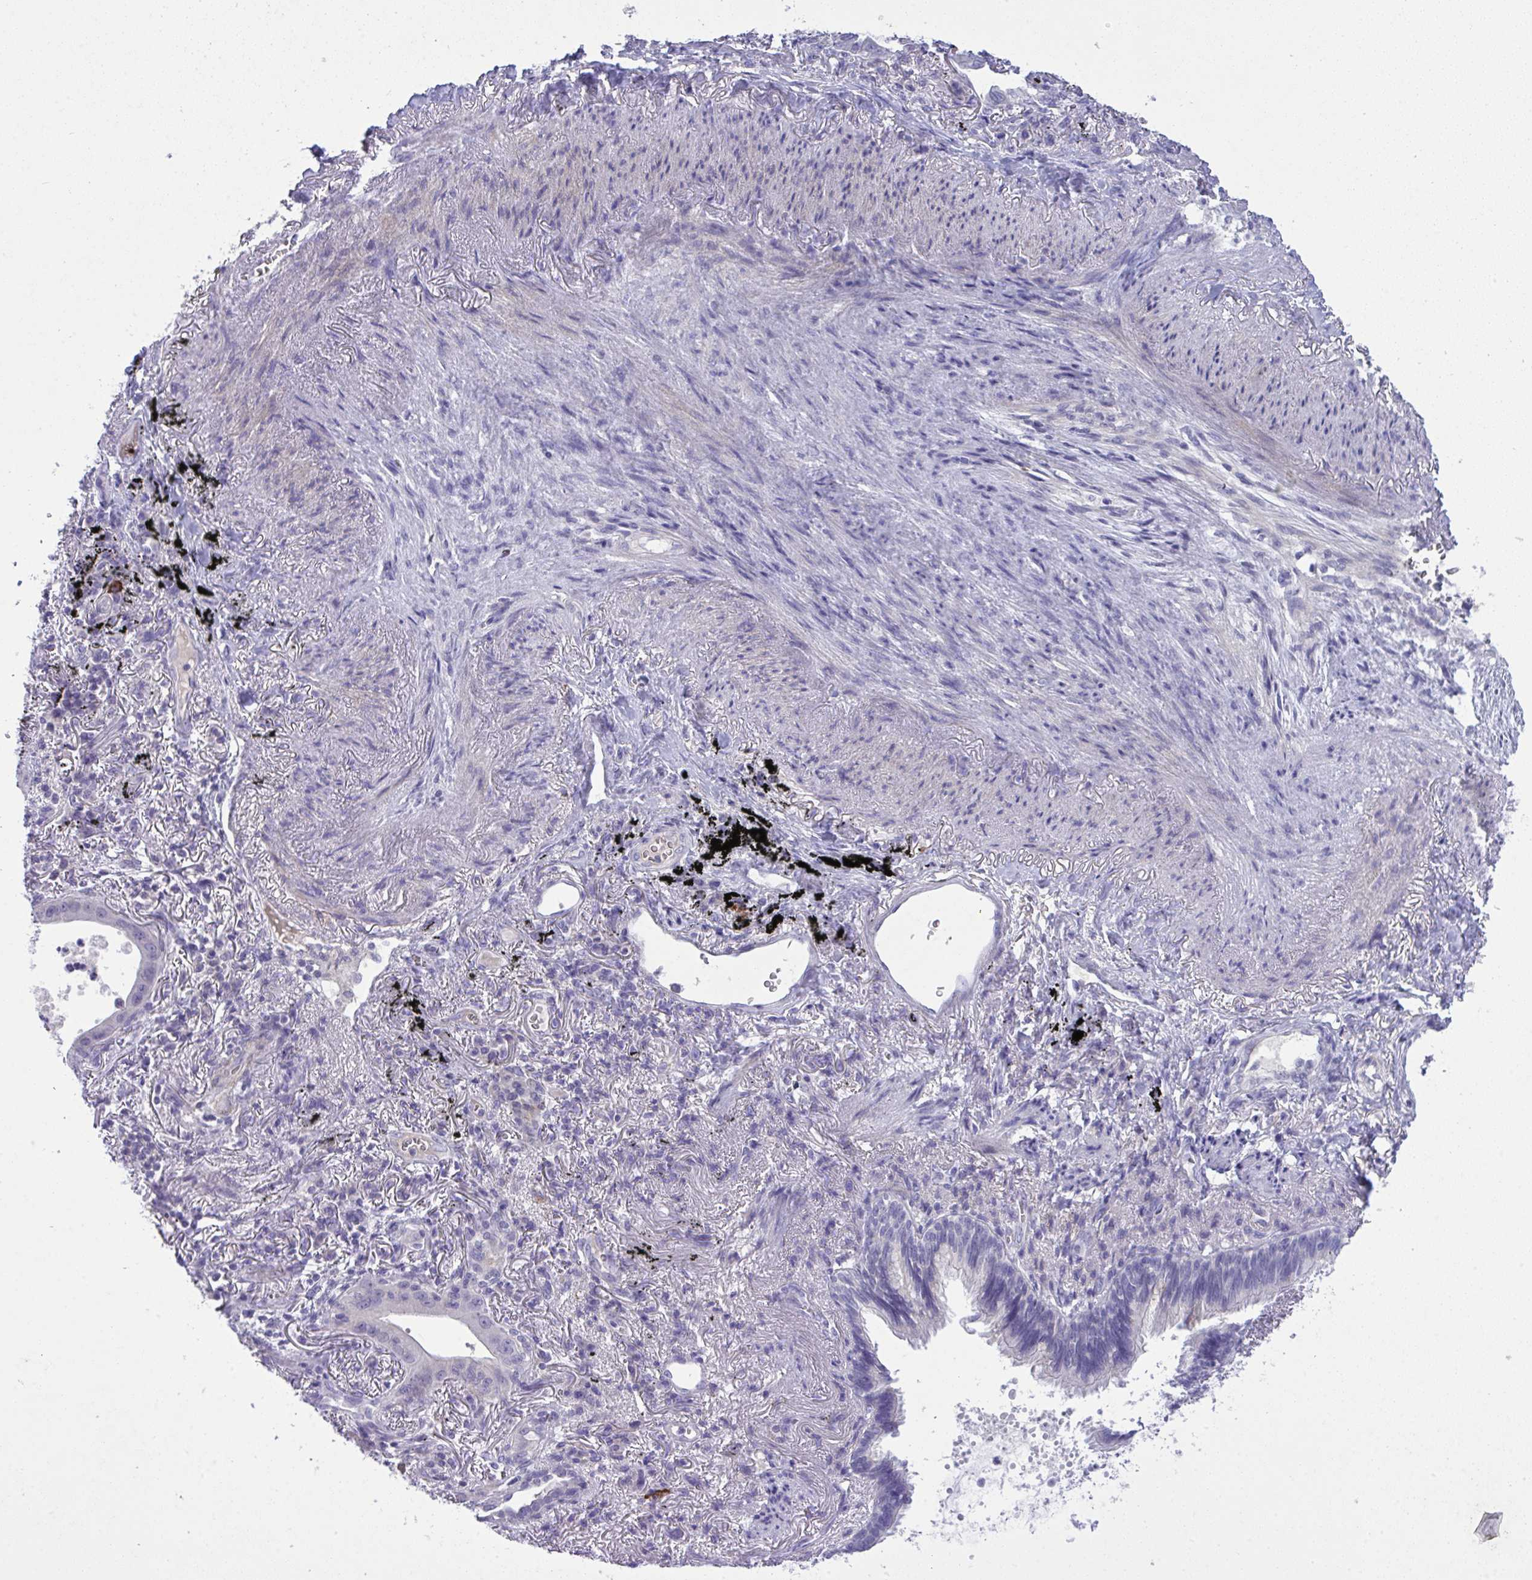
{"staining": {"intensity": "negative", "quantity": "none", "location": "none"}, "tissue": "lung cancer", "cell_type": "Tumor cells", "image_type": "cancer", "snomed": [{"axis": "morphology", "description": "Adenocarcinoma, NOS"}, {"axis": "topography", "description": "Lung"}], "caption": "Tumor cells show no significant protein expression in lung adenocarcinoma.", "gene": "SPTB", "patient": {"sex": "male", "age": 77}}